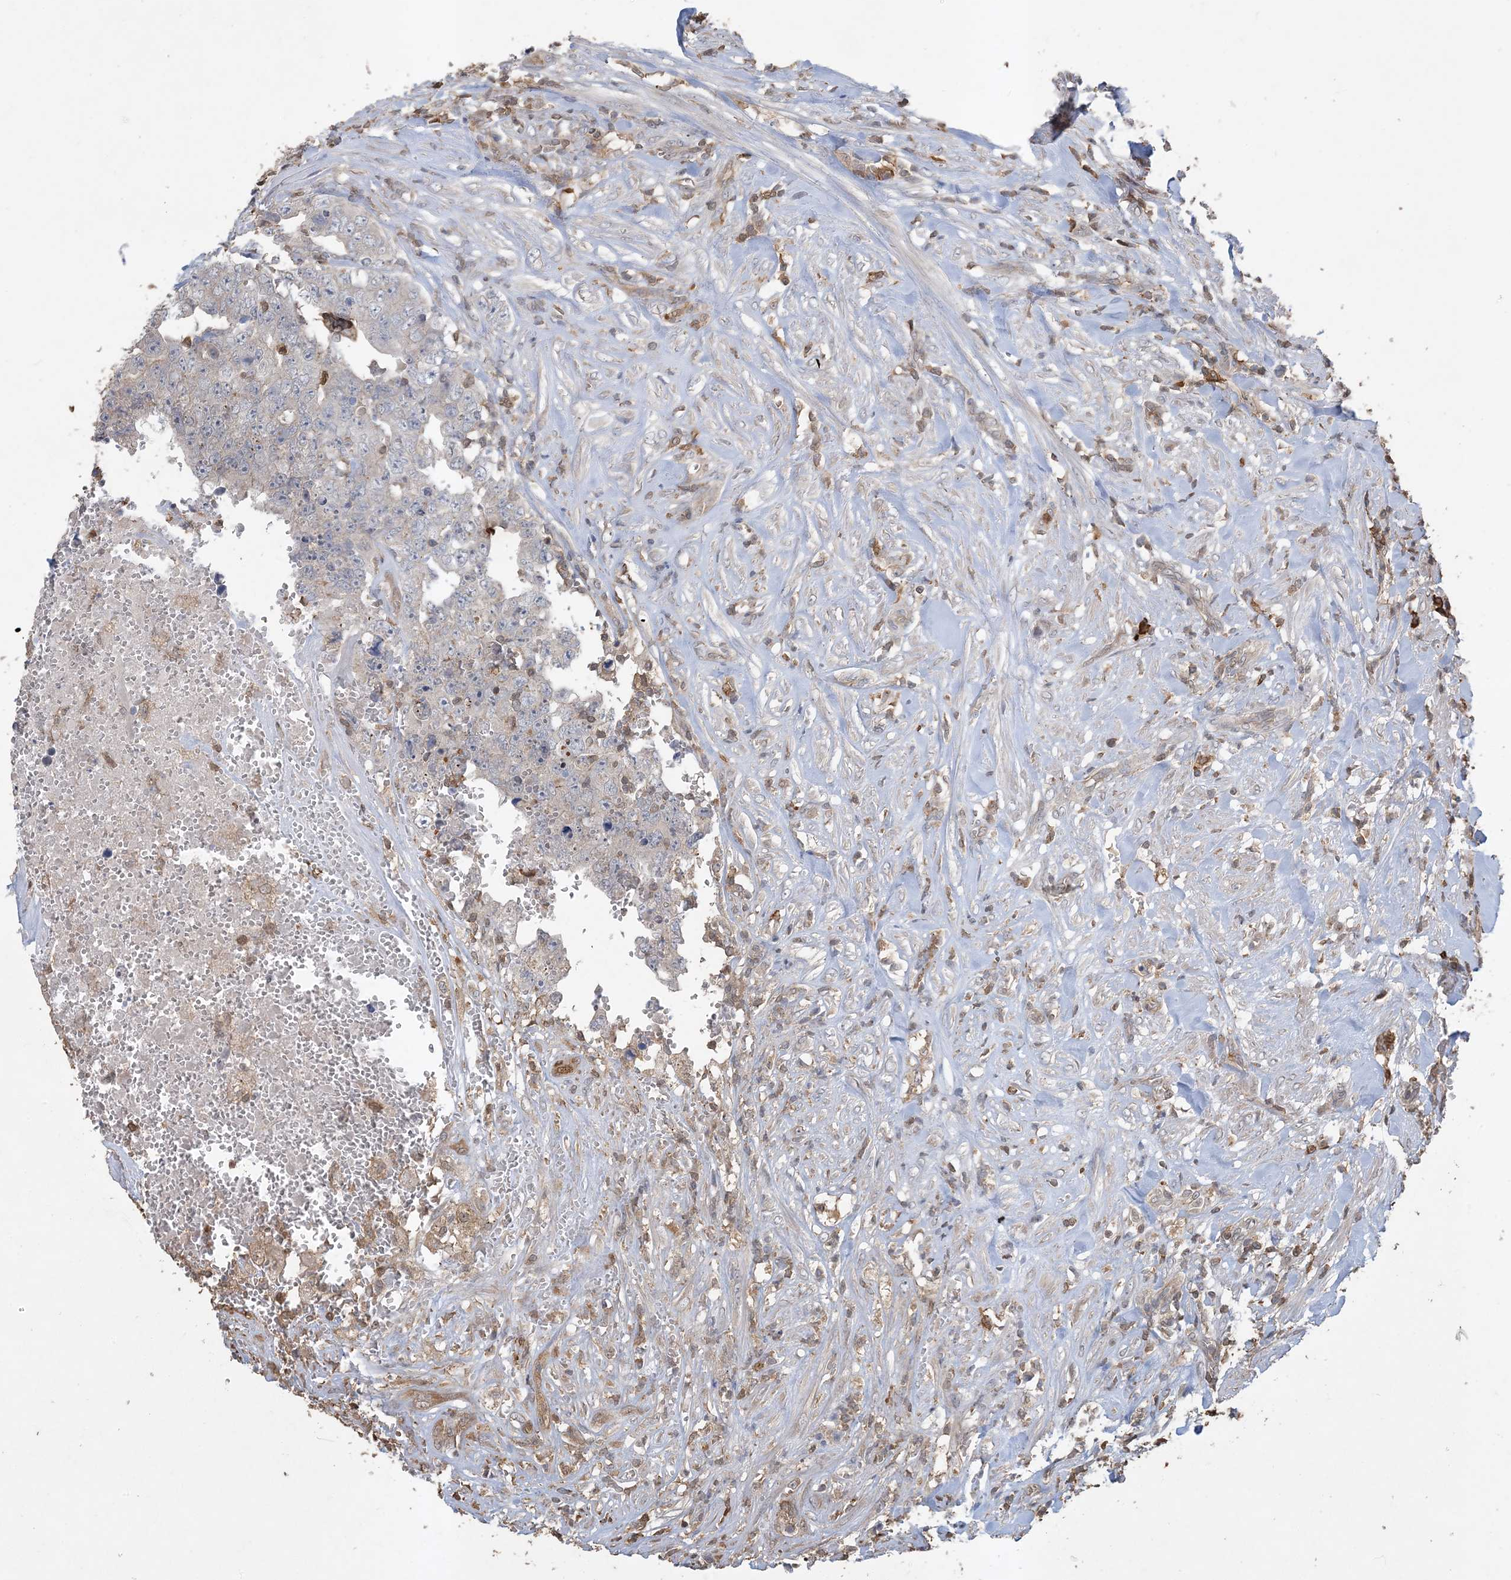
{"staining": {"intensity": "negative", "quantity": "none", "location": "none"}, "tissue": "testis cancer", "cell_type": "Tumor cells", "image_type": "cancer", "snomed": [{"axis": "morphology", "description": "Carcinoma, Embryonal, NOS"}, {"axis": "topography", "description": "Testis"}], "caption": "This image is of embryonal carcinoma (testis) stained with IHC to label a protein in brown with the nuclei are counter-stained blue. There is no positivity in tumor cells. (DAB (3,3'-diaminobenzidine) immunohistochemistry visualized using brightfield microscopy, high magnification).", "gene": "TMSB4X", "patient": {"sex": "male", "age": 26}}